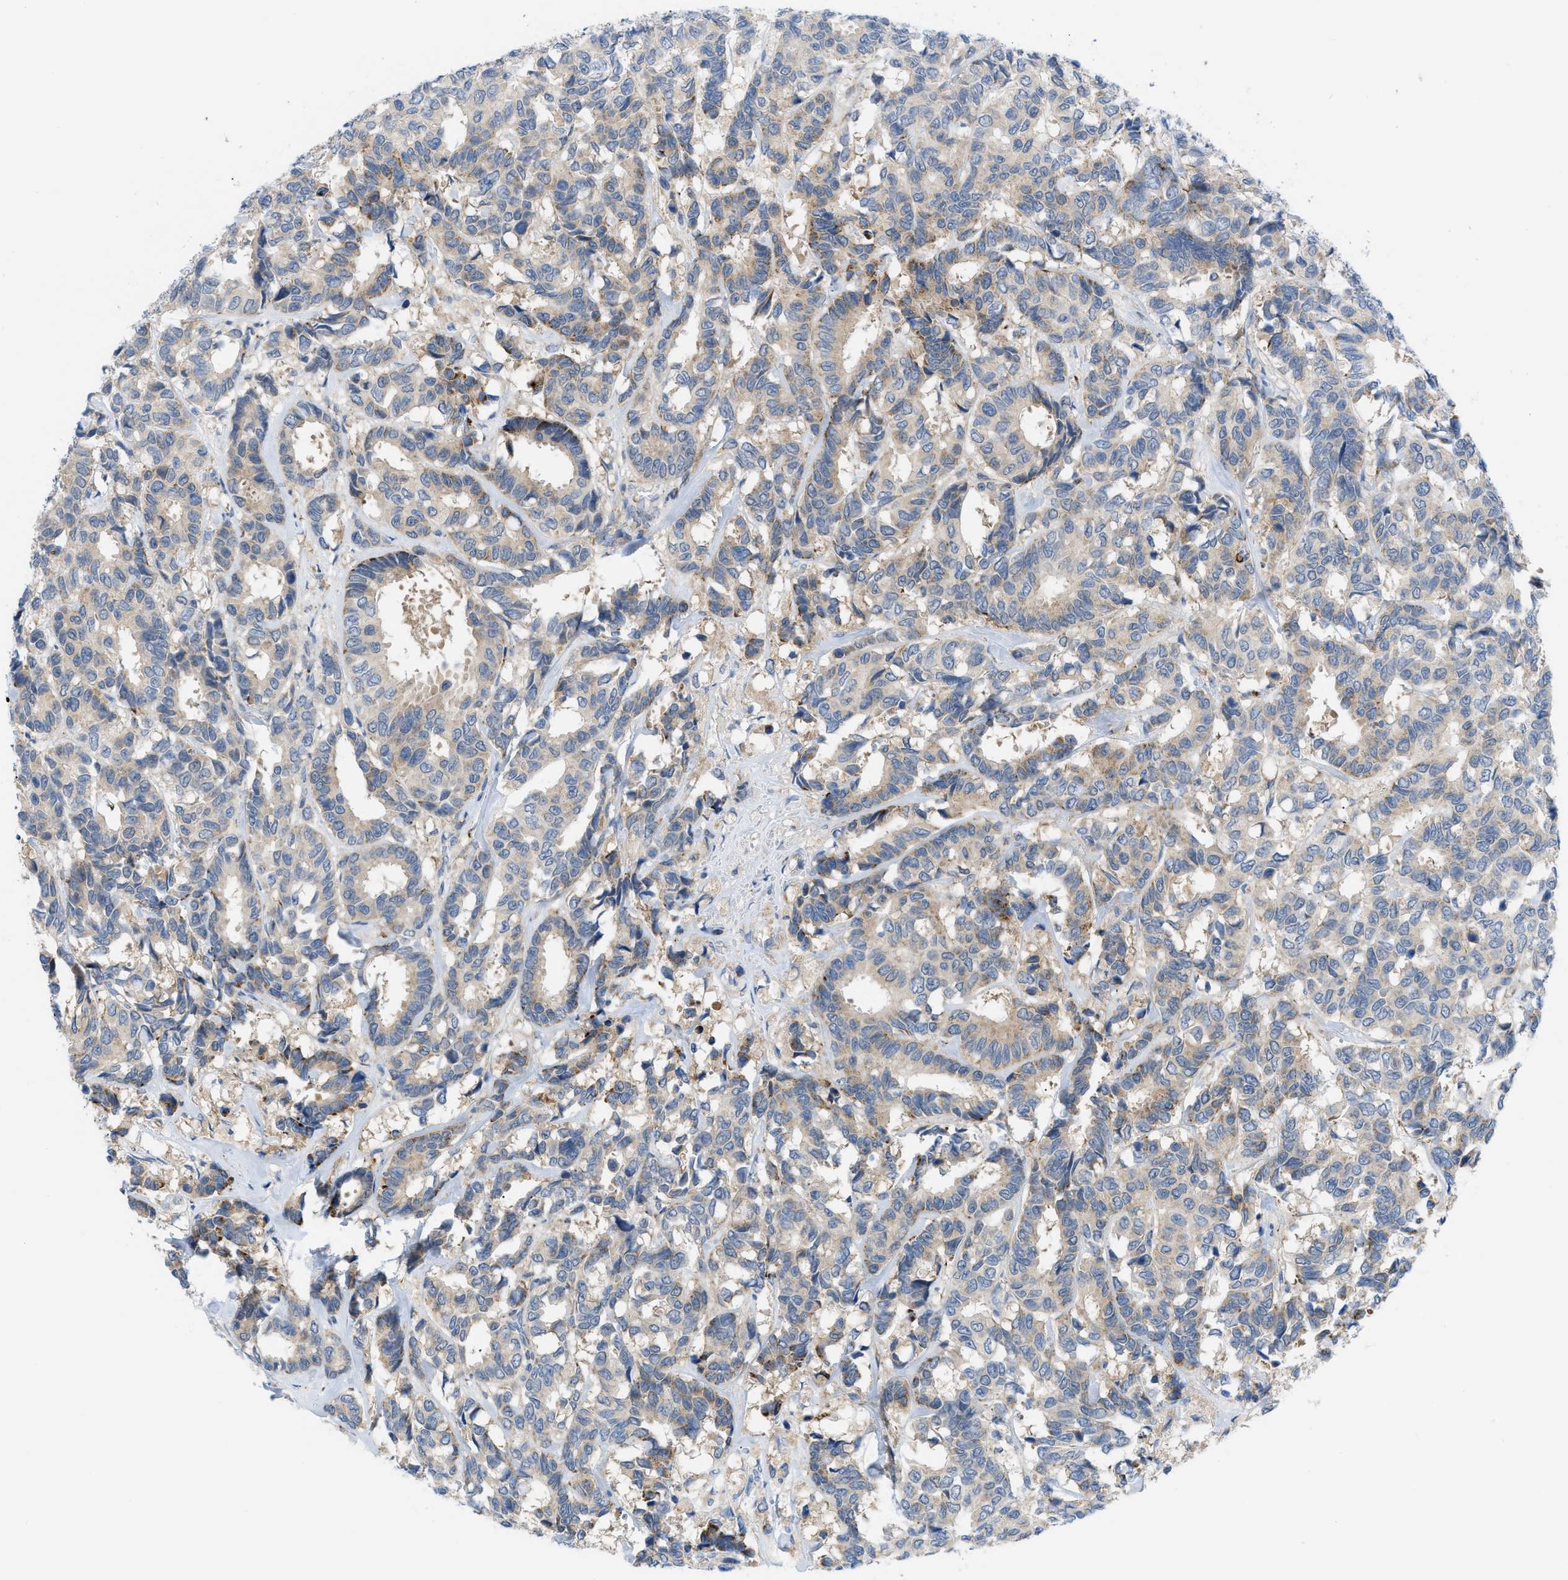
{"staining": {"intensity": "weak", "quantity": "25%-75%", "location": "cytoplasmic/membranous"}, "tissue": "breast cancer", "cell_type": "Tumor cells", "image_type": "cancer", "snomed": [{"axis": "morphology", "description": "Duct carcinoma"}, {"axis": "topography", "description": "Breast"}], "caption": "Protein expression analysis of human infiltrating ductal carcinoma (breast) reveals weak cytoplasmic/membranous staining in about 25%-75% of tumor cells.", "gene": "RBBP9", "patient": {"sex": "female", "age": 87}}